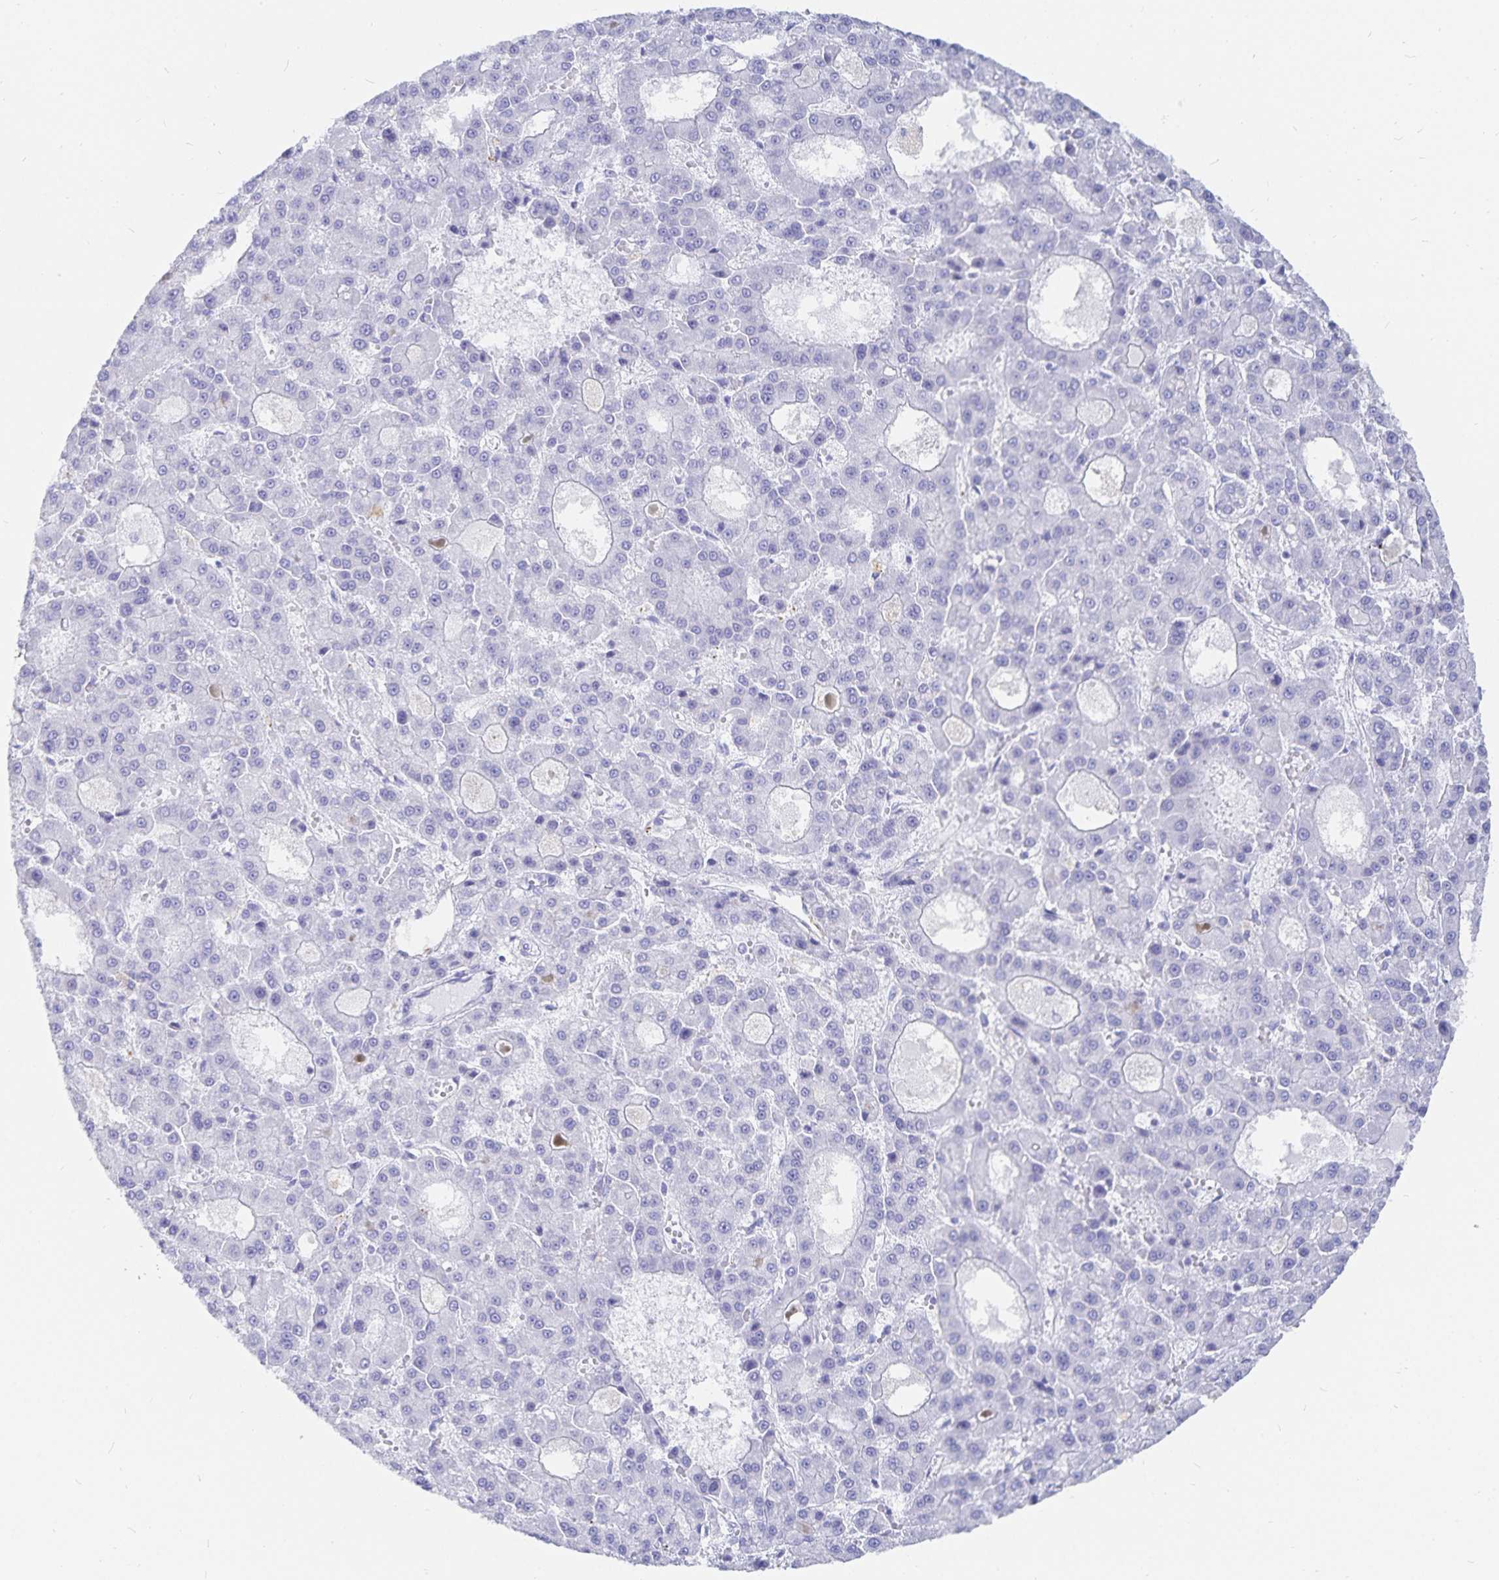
{"staining": {"intensity": "negative", "quantity": "none", "location": "none"}, "tissue": "liver cancer", "cell_type": "Tumor cells", "image_type": "cancer", "snomed": [{"axis": "morphology", "description": "Carcinoma, Hepatocellular, NOS"}, {"axis": "topography", "description": "Liver"}], "caption": "Tumor cells show no significant protein expression in liver cancer.", "gene": "INSL5", "patient": {"sex": "male", "age": 70}}